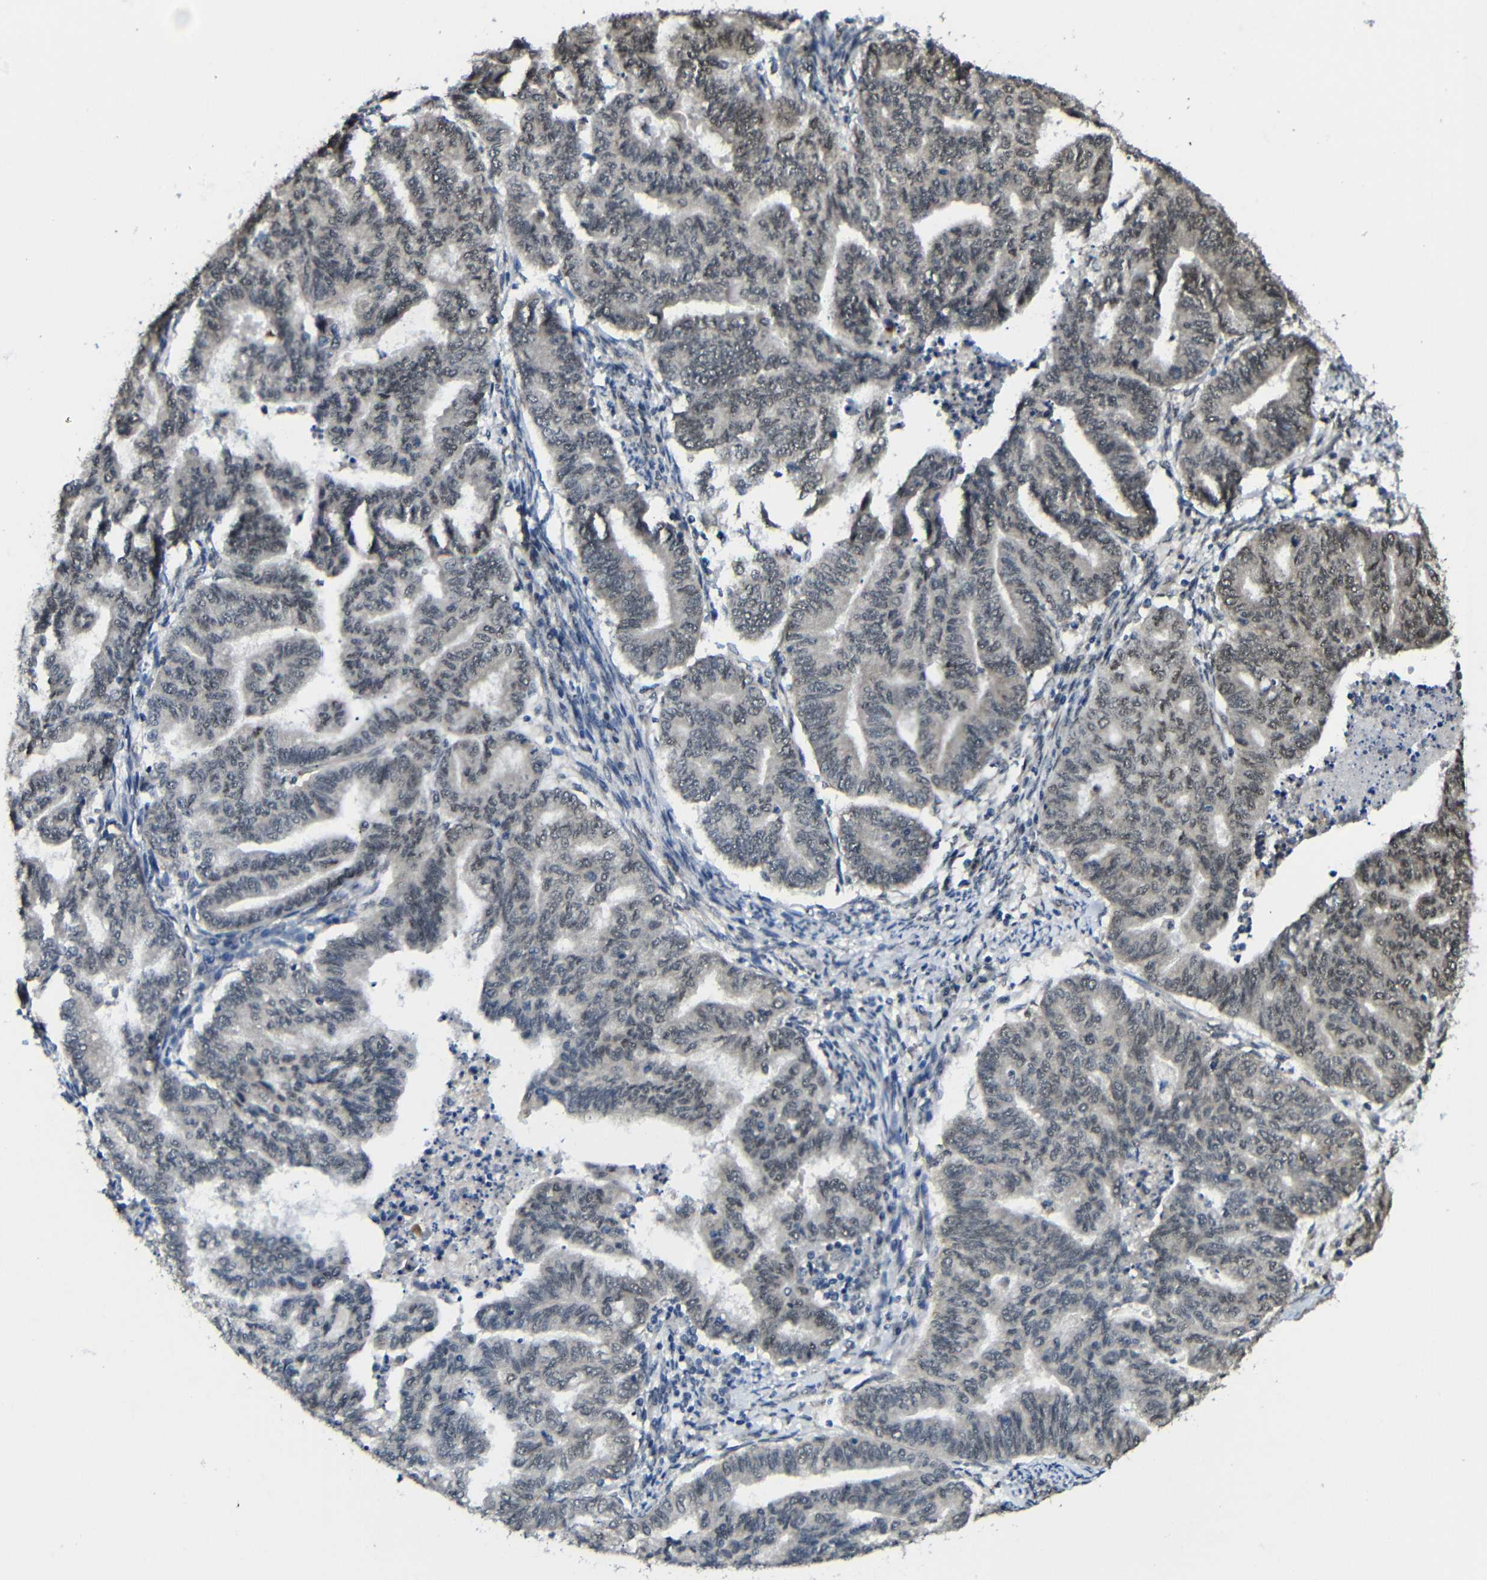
{"staining": {"intensity": "negative", "quantity": "none", "location": "none"}, "tissue": "endometrial cancer", "cell_type": "Tumor cells", "image_type": "cancer", "snomed": [{"axis": "morphology", "description": "Adenocarcinoma, NOS"}, {"axis": "topography", "description": "Endometrium"}], "caption": "Human endometrial cancer (adenocarcinoma) stained for a protein using IHC displays no positivity in tumor cells.", "gene": "FAM172A", "patient": {"sex": "female", "age": 79}}